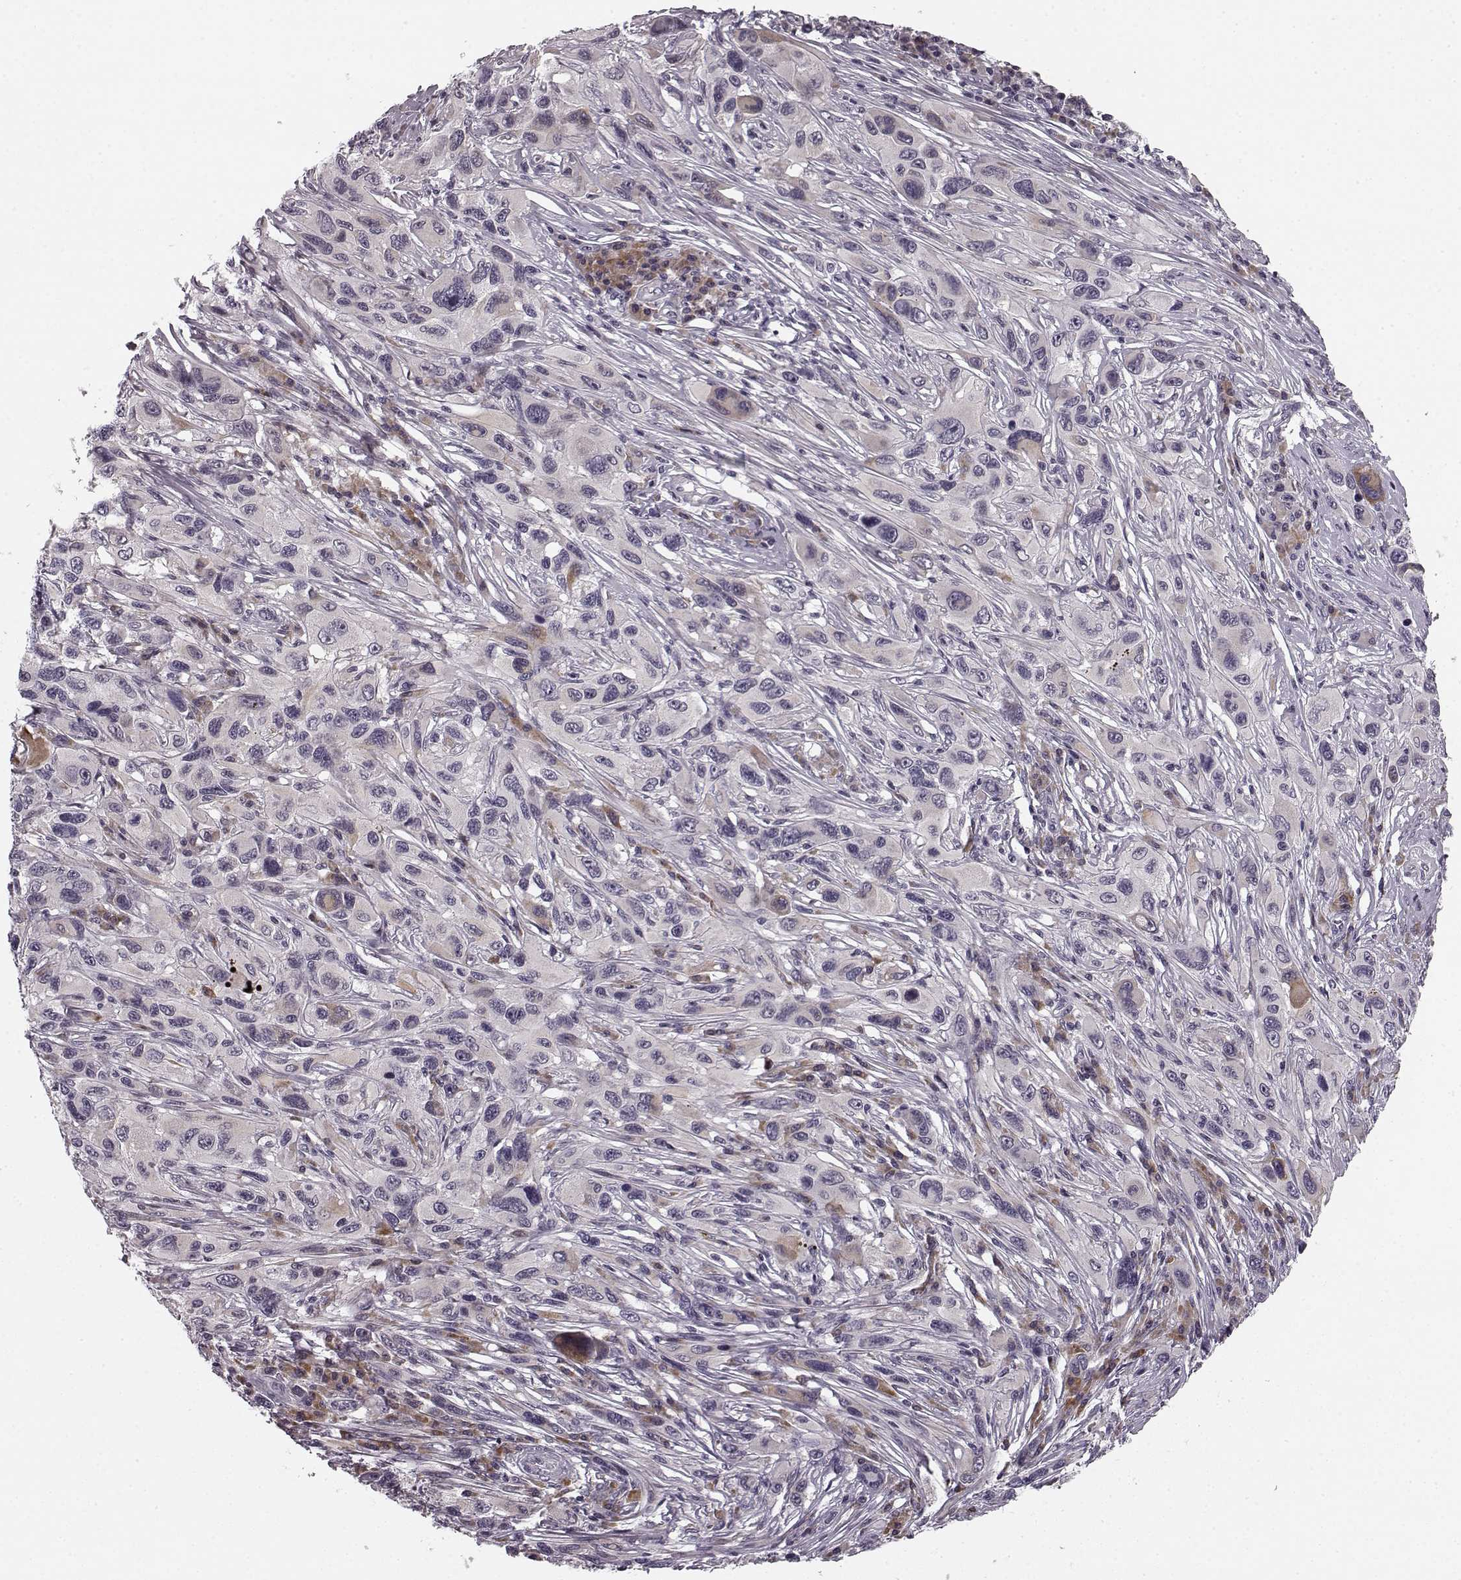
{"staining": {"intensity": "weak", "quantity": "<25%", "location": "cytoplasmic/membranous"}, "tissue": "melanoma", "cell_type": "Tumor cells", "image_type": "cancer", "snomed": [{"axis": "morphology", "description": "Malignant melanoma, NOS"}, {"axis": "topography", "description": "Skin"}], "caption": "The image displays no significant staining in tumor cells of malignant melanoma.", "gene": "FAM234B", "patient": {"sex": "male", "age": 53}}